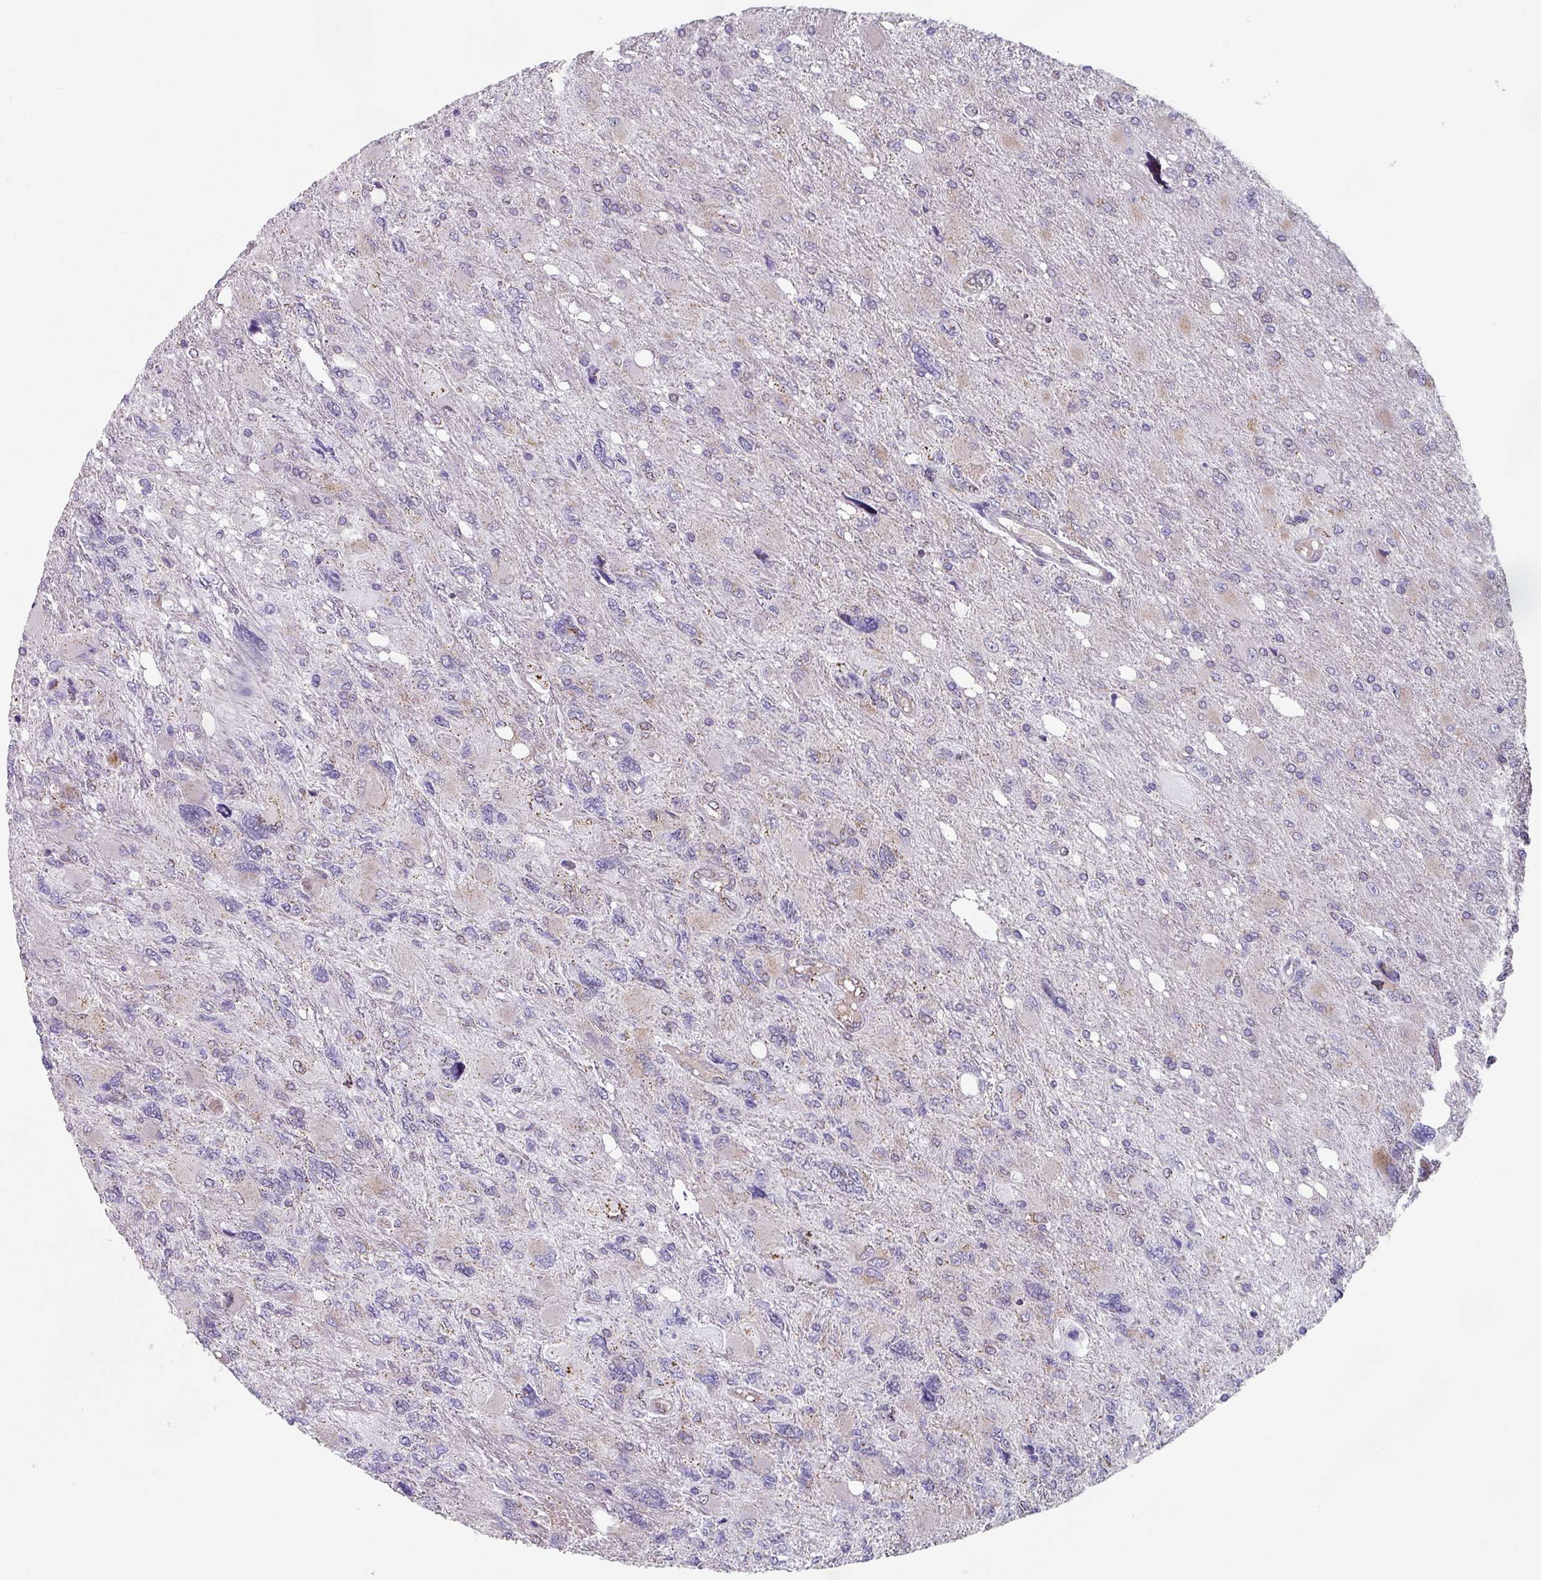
{"staining": {"intensity": "strong", "quantity": "25%-75%", "location": "cytoplasmic/membranous"}, "tissue": "glioma", "cell_type": "Tumor cells", "image_type": "cancer", "snomed": [{"axis": "morphology", "description": "Glioma, malignant, High grade"}, {"axis": "topography", "description": "Brain"}], "caption": "Brown immunohistochemical staining in human high-grade glioma (malignant) exhibits strong cytoplasmic/membranous positivity in approximately 25%-75% of tumor cells. (DAB (3,3'-diaminobenzidine) IHC with brightfield microscopy, high magnification).", "gene": "CCDC85B", "patient": {"sex": "male", "age": 67}}